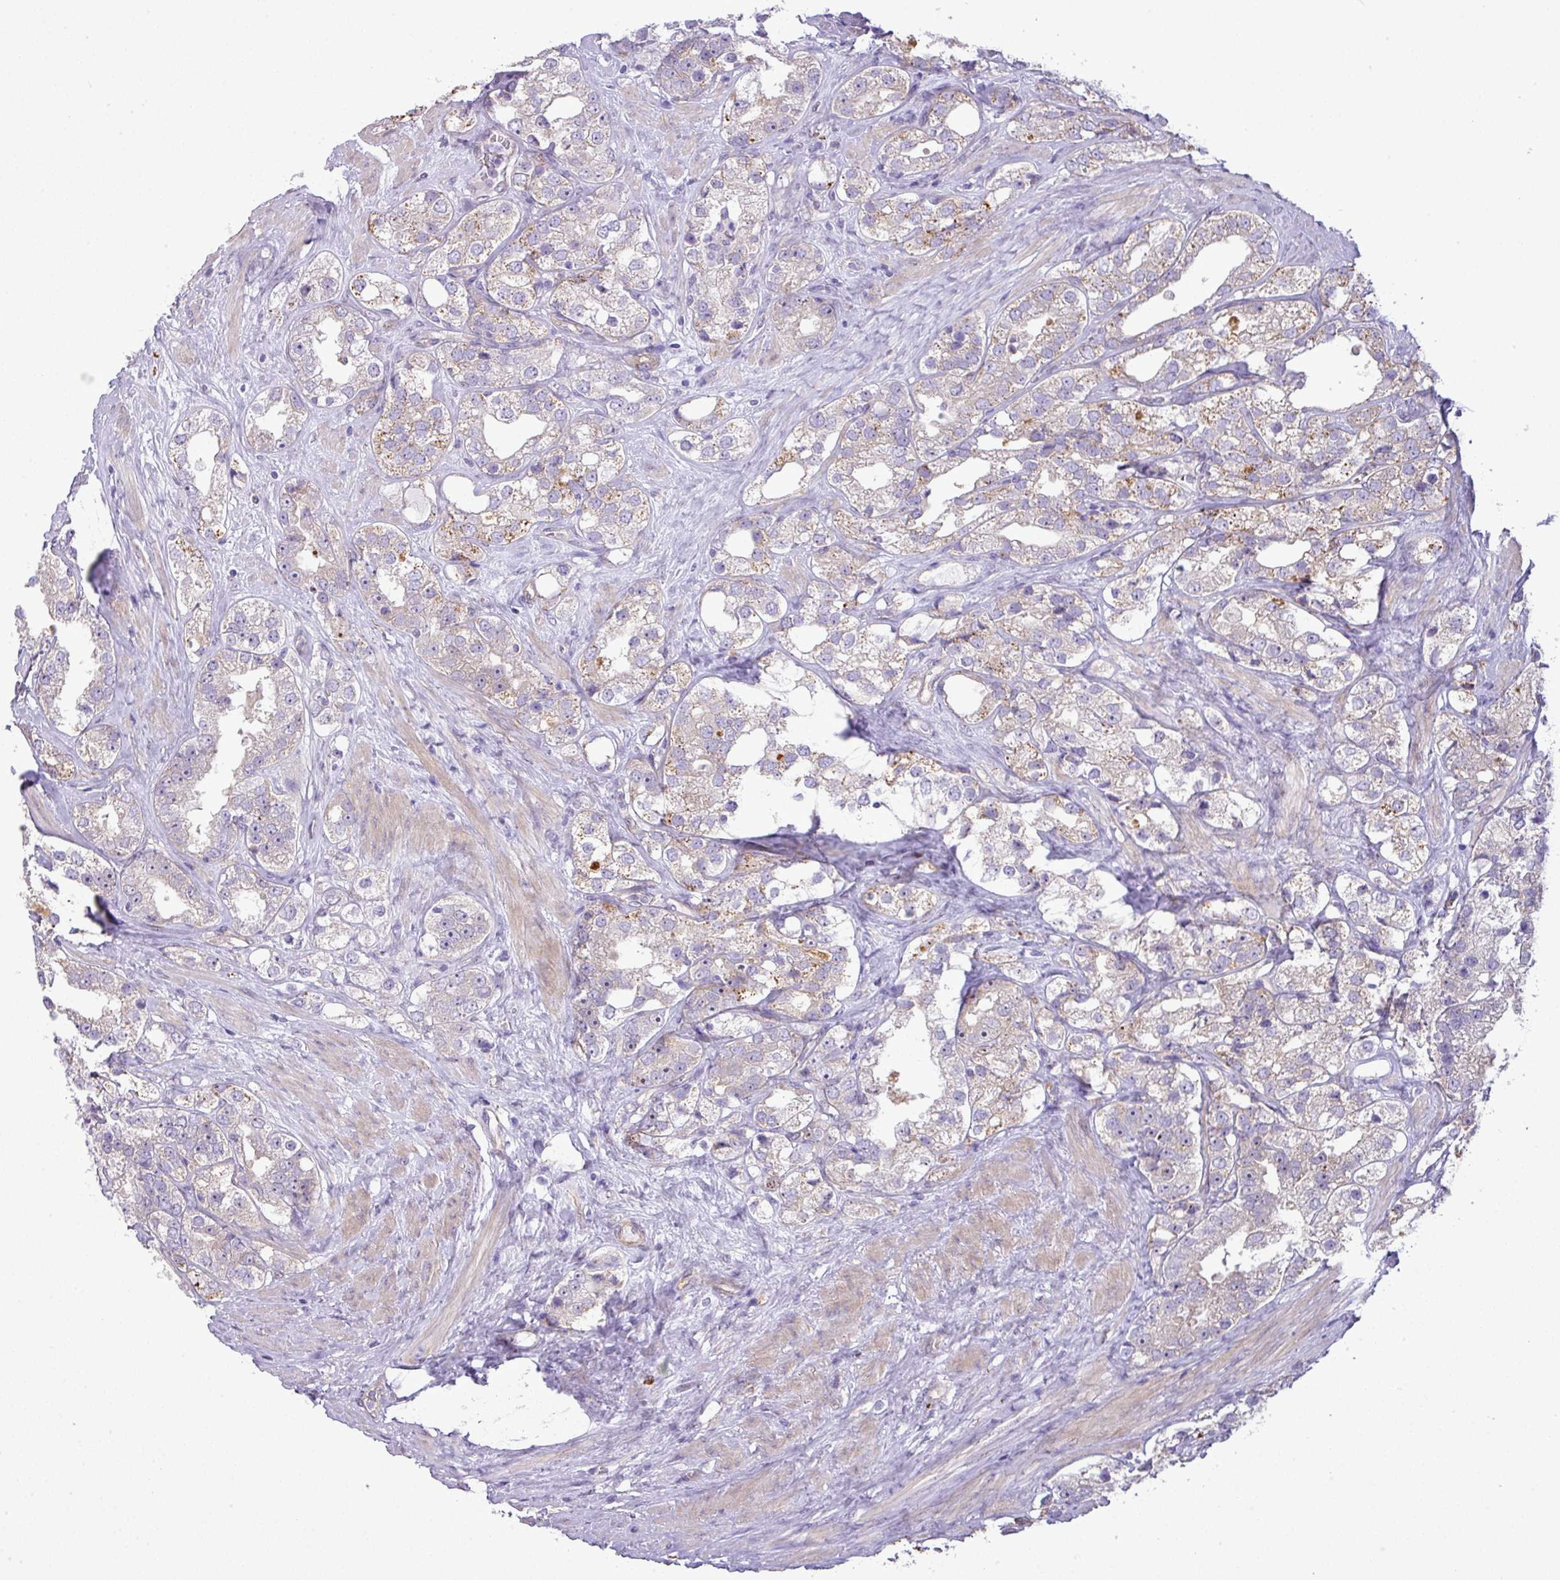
{"staining": {"intensity": "weak", "quantity": "25%-75%", "location": "cytoplasmic/membranous"}, "tissue": "prostate cancer", "cell_type": "Tumor cells", "image_type": "cancer", "snomed": [{"axis": "morphology", "description": "Adenocarcinoma, NOS"}, {"axis": "topography", "description": "Prostate"}], "caption": "Weak cytoplasmic/membranous protein staining is seen in about 25%-75% of tumor cells in prostate cancer.", "gene": "MAK16", "patient": {"sex": "male", "age": 79}}